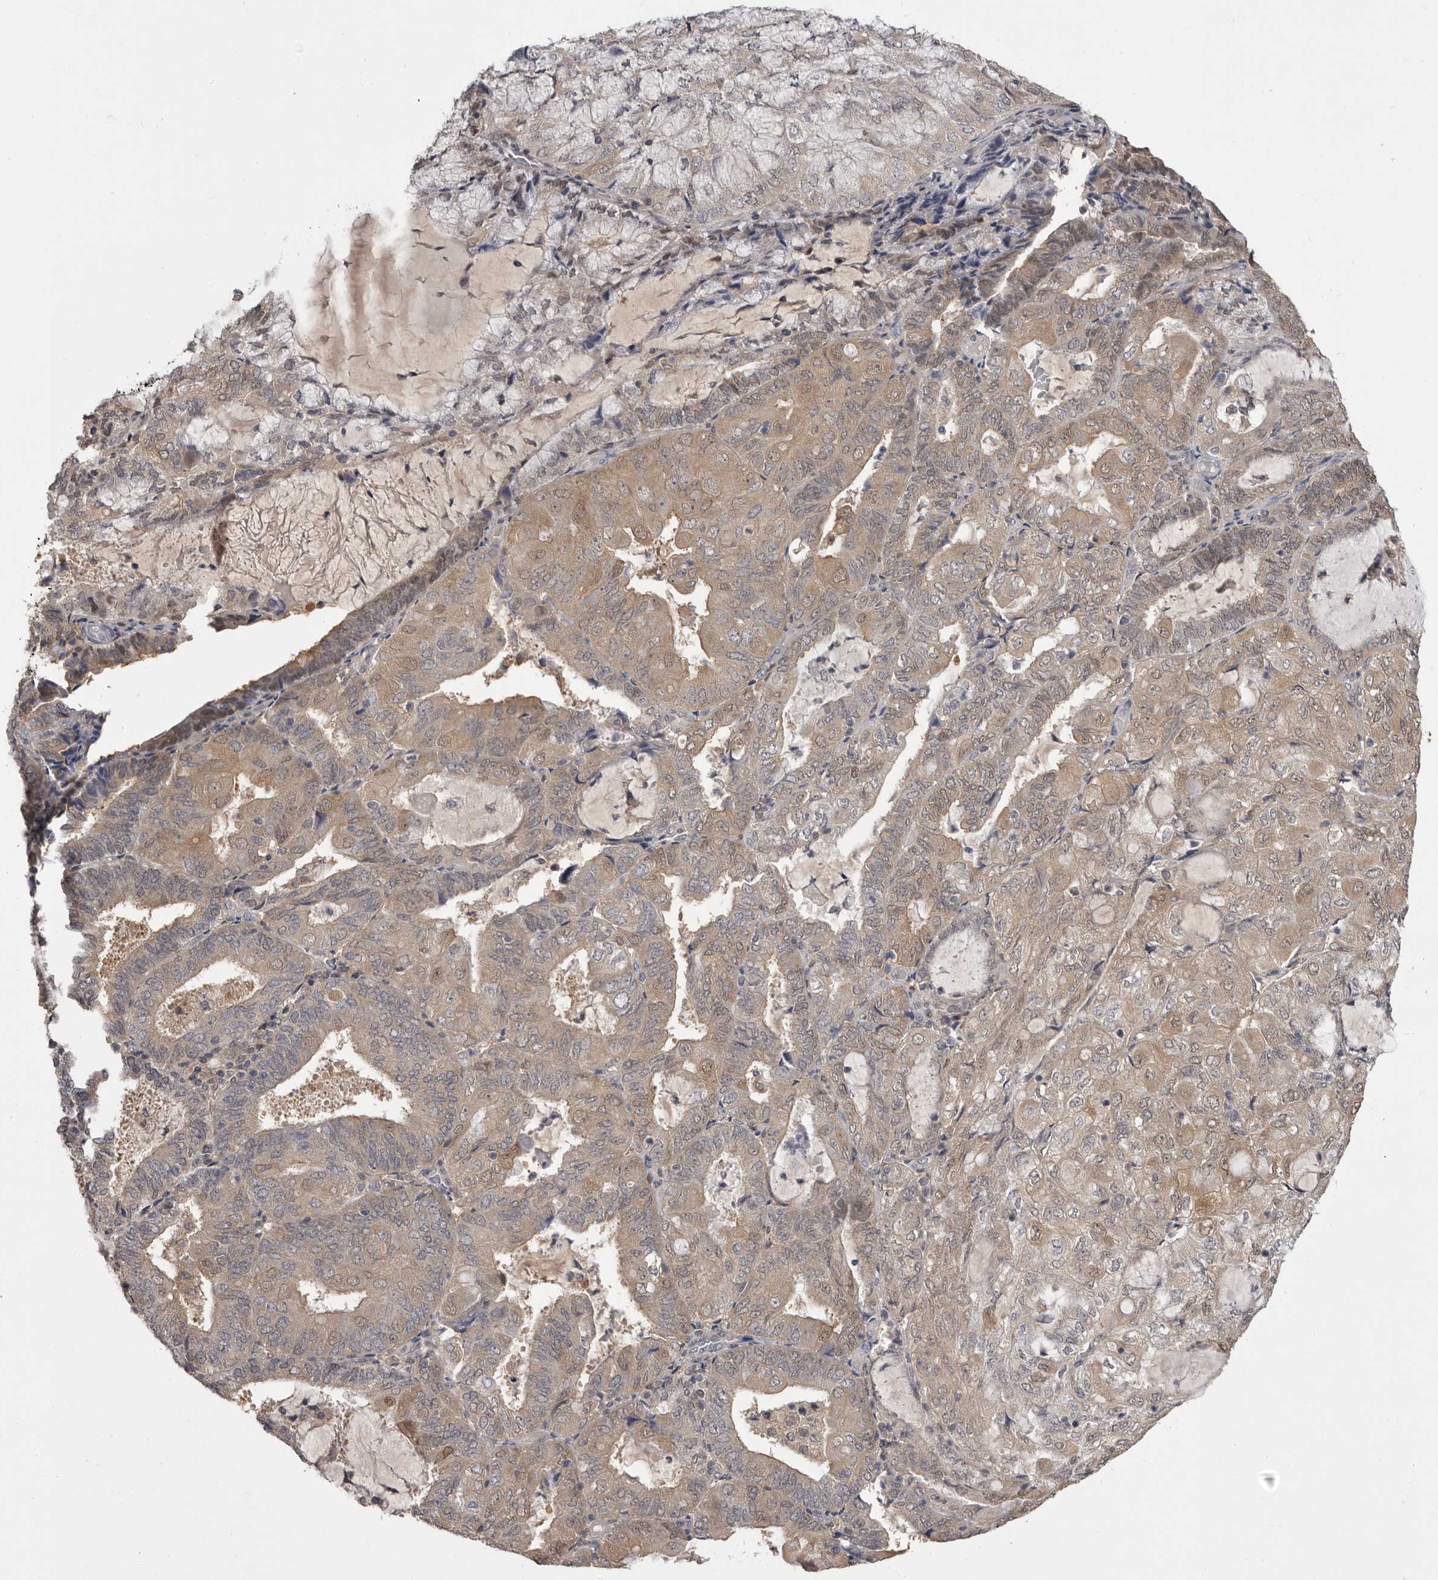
{"staining": {"intensity": "weak", "quantity": "25%-75%", "location": "cytoplasmic/membranous"}, "tissue": "endometrial cancer", "cell_type": "Tumor cells", "image_type": "cancer", "snomed": [{"axis": "morphology", "description": "Adenocarcinoma, NOS"}, {"axis": "topography", "description": "Endometrium"}], "caption": "An image of endometrial adenocarcinoma stained for a protein displays weak cytoplasmic/membranous brown staining in tumor cells.", "gene": "MDH1", "patient": {"sex": "female", "age": 81}}